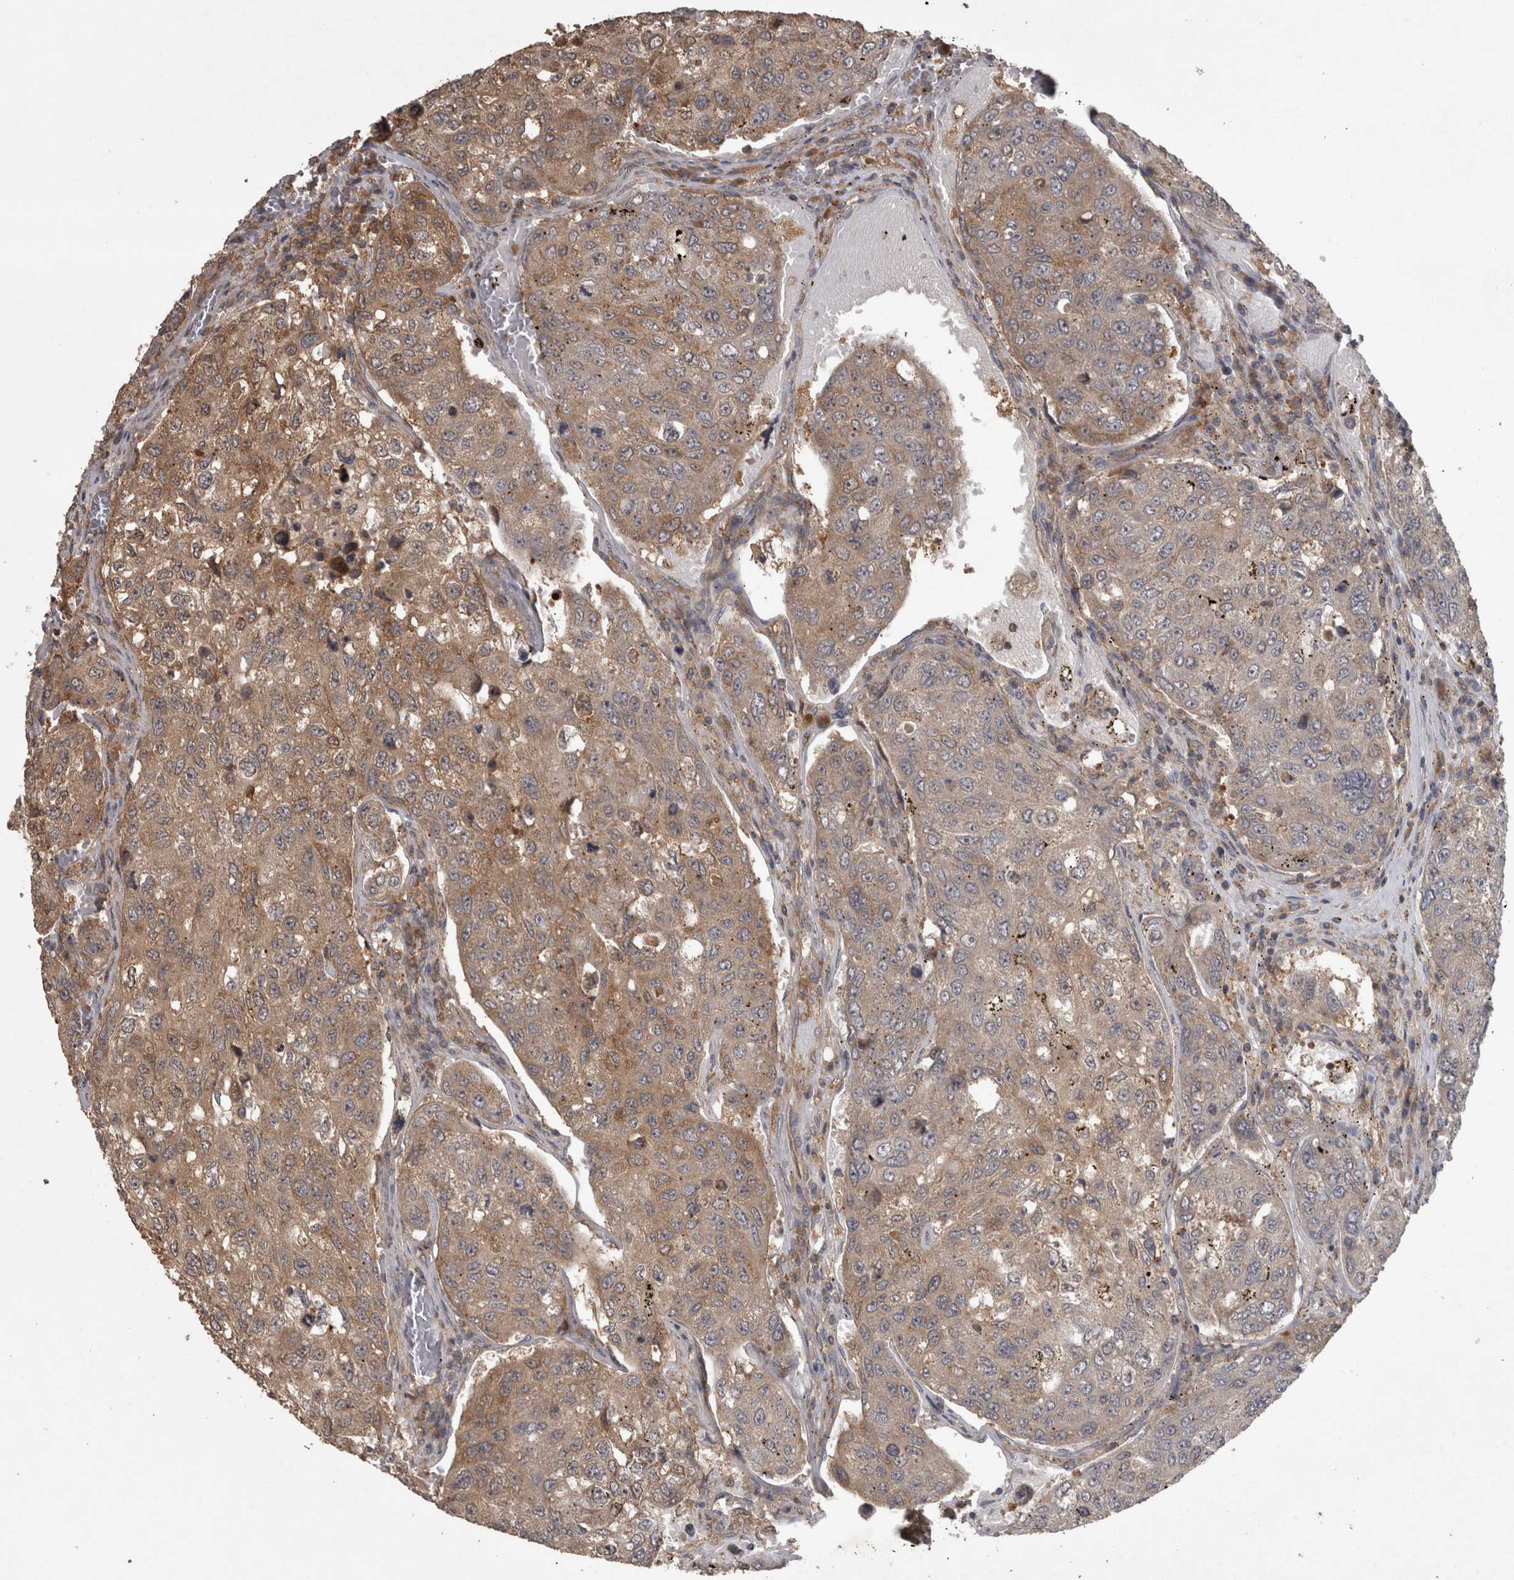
{"staining": {"intensity": "moderate", "quantity": ">75%", "location": "cytoplasmic/membranous"}, "tissue": "urothelial cancer", "cell_type": "Tumor cells", "image_type": "cancer", "snomed": [{"axis": "morphology", "description": "Urothelial carcinoma, High grade"}, {"axis": "topography", "description": "Lymph node"}, {"axis": "topography", "description": "Urinary bladder"}], "caption": "Urothelial cancer stained for a protein (brown) exhibits moderate cytoplasmic/membranous positive expression in approximately >75% of tumor cells.", "gene": "MICU3", "patient": {"sex": "male", "age": 51}}